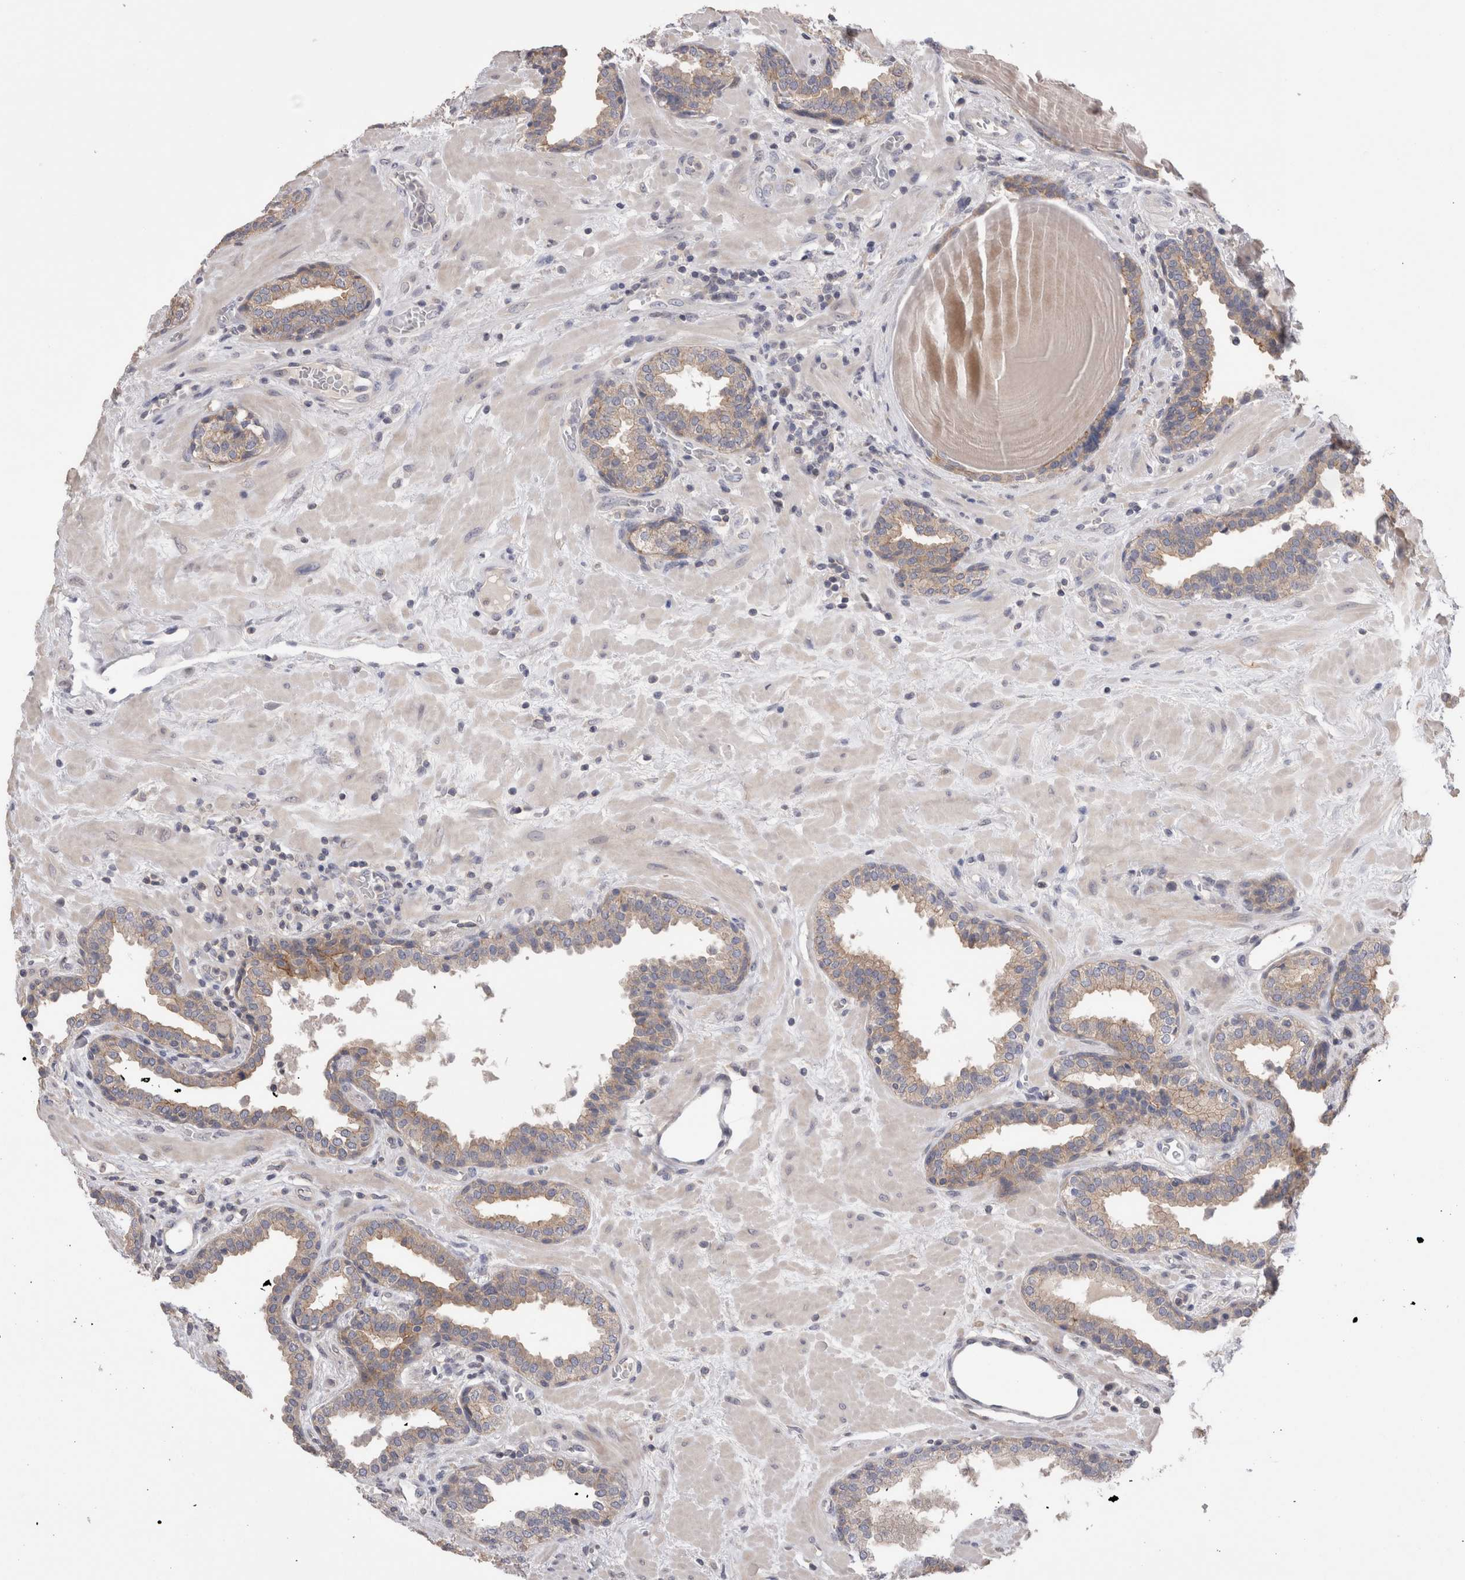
{"staining": {"intensity": "weak", "quantity": ">75%", "location": "cytoplasmic/membranous"}, "tissue": "prostate", "cell_type": "Glandular cells", "image_type": "normal", "snomed": [{"axis": "morphology", "description": "Normal tissue, NOS"}, {"axis": "topography", "description": "Prostate"}], "caption": "Immunohistochemistry of benign human prostate demonstrates low levels of weak cytoplasmic/membranous expression in approximately >75% of glandular cells.", "gene": "OTOR", "patient": {"sex": "male", "age": 51}}